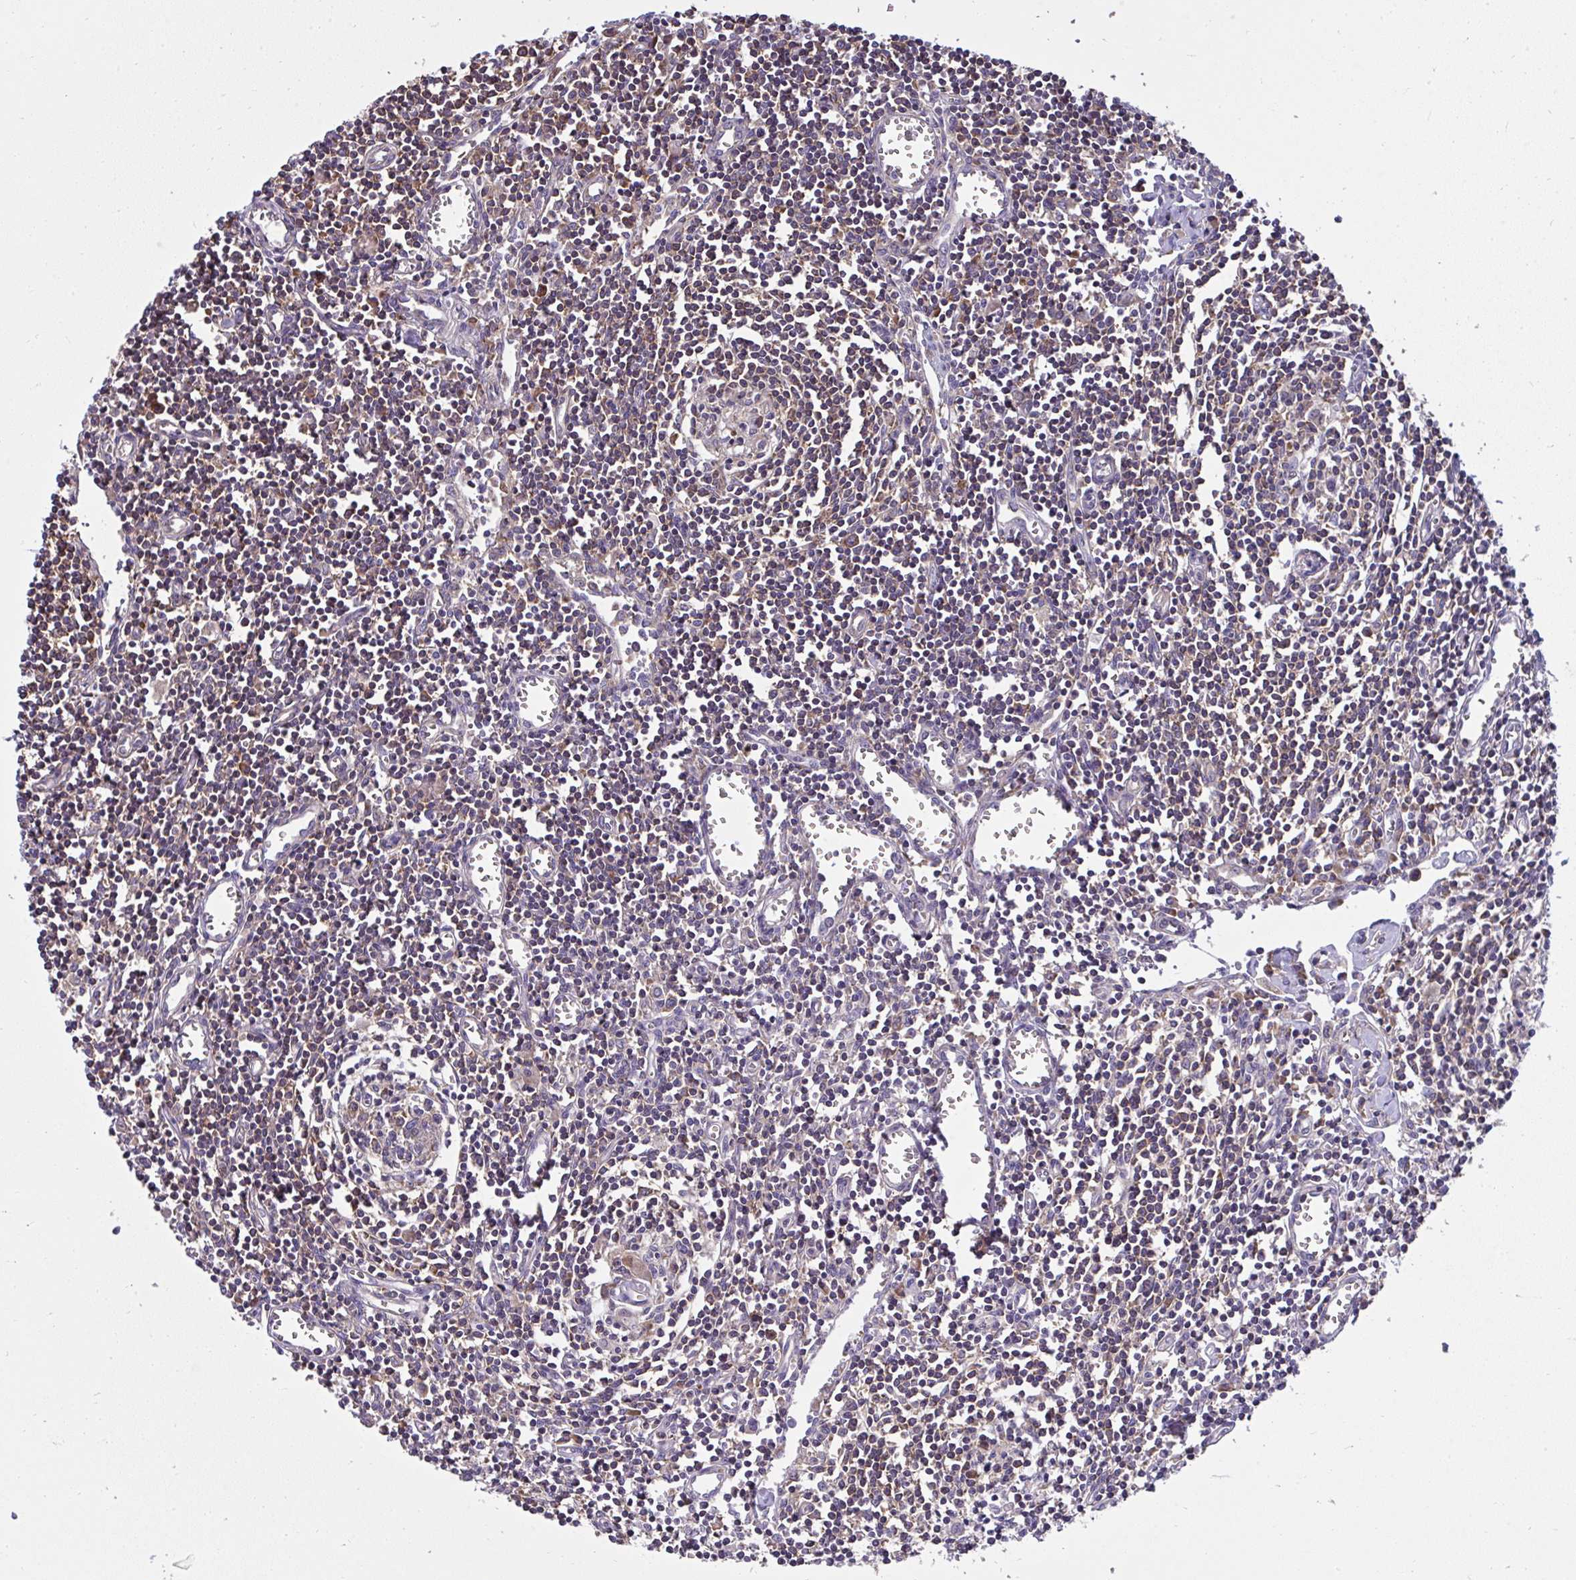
{"staining": {"intensity": "moderate", "quantity": ">75%", "location": "cytoplasmic/membranous"}, "tissue": "lymph node", "cell_type": "Germinal center cells", "image_type": "normal", "snomed": [{"axis": "morphology", "description": "Normal tissue, NOS"}, {"axis": "topography", "description": "Lymph node"}], "caption": "This histopathology image reveals immunohistochemistry (IHC) staining of benign human lymph node, with medium moderate cytoplasmic/membranous staining in about >75% of germinal center cells.", "gene": "RPS7", "patient": {"sex": "male", "age": 66}}